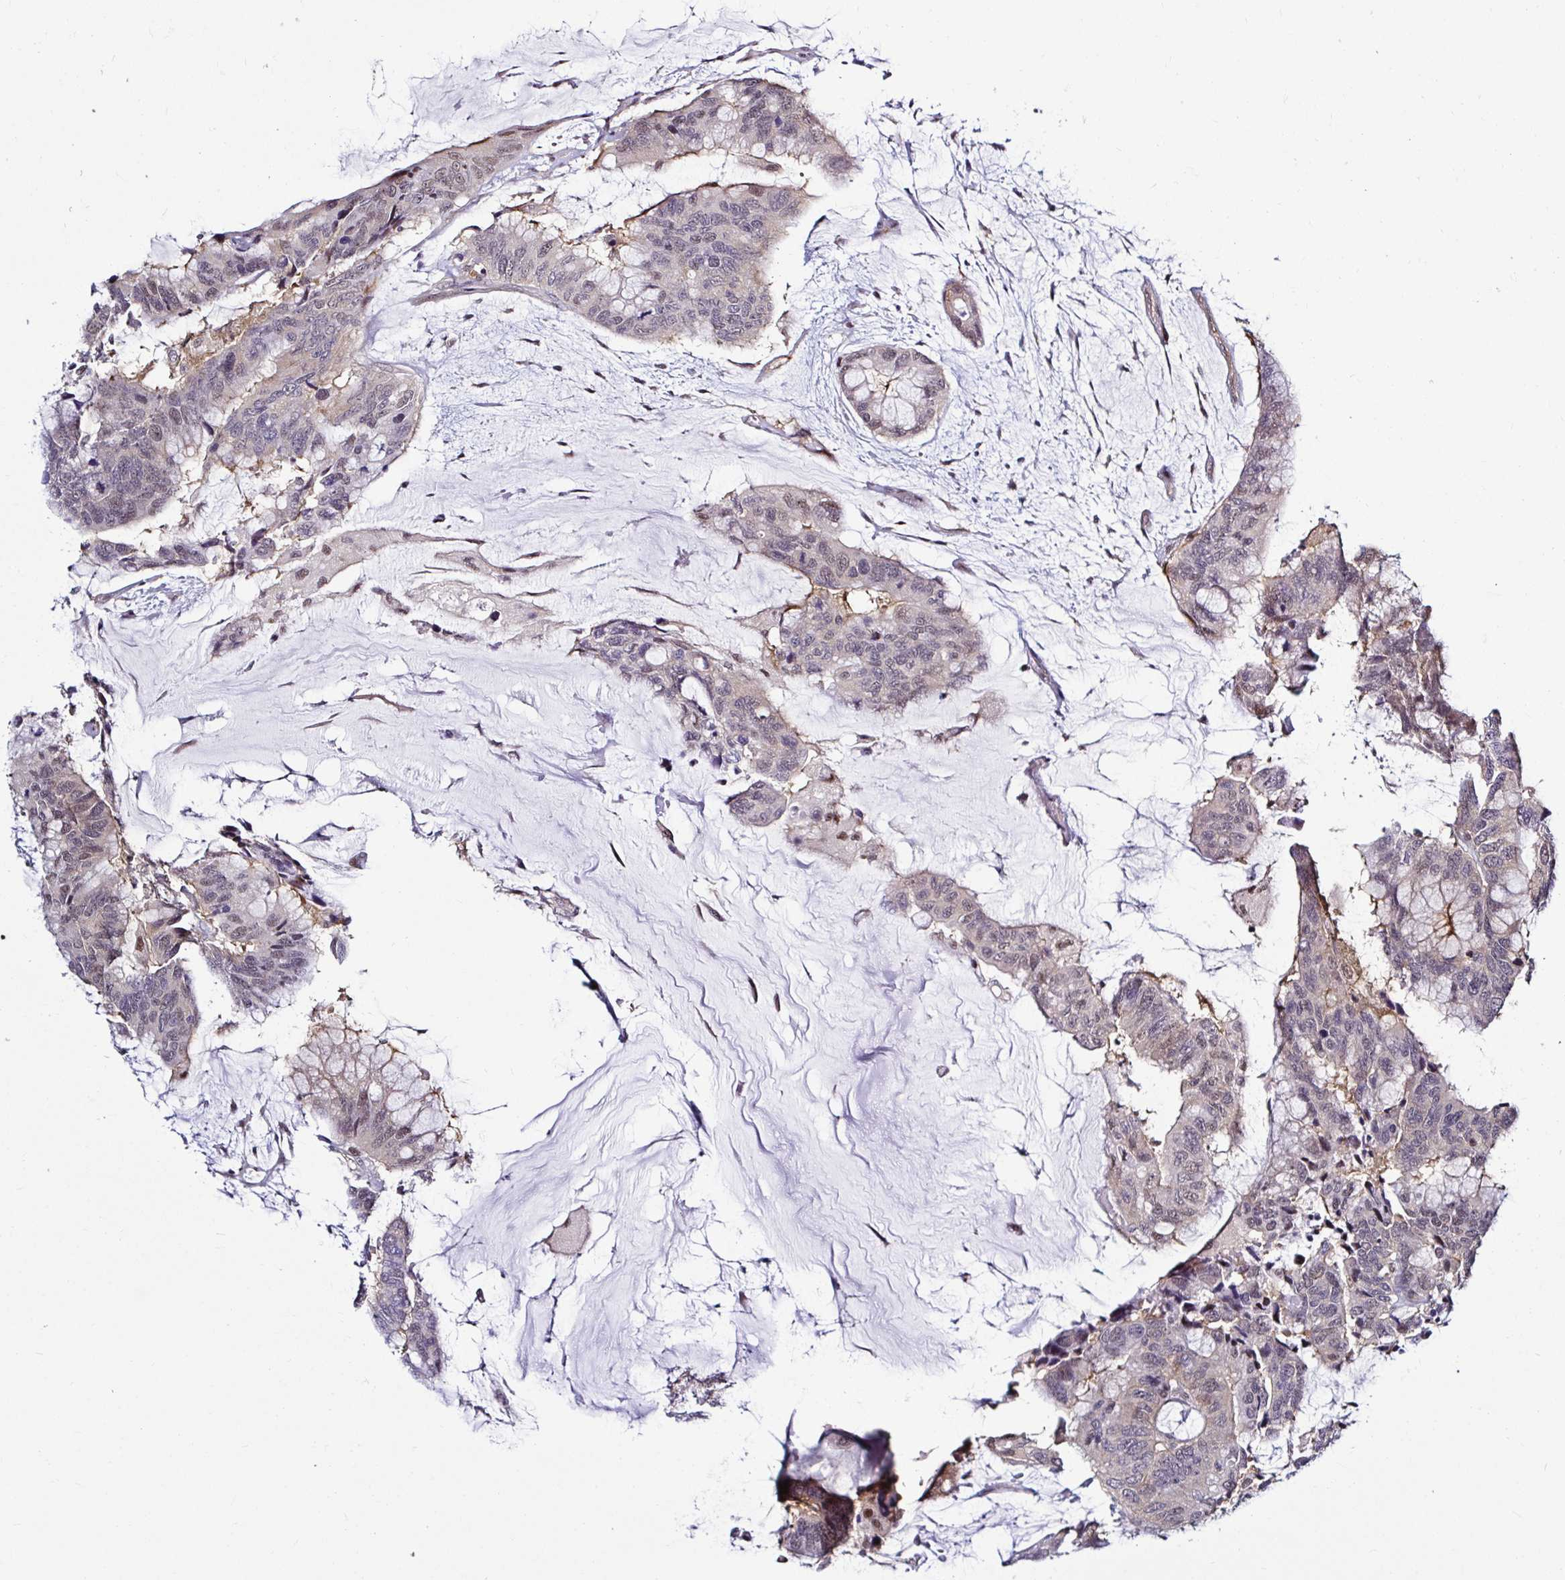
{"staining": {"intensity": "weak", "quantity": "<25%", "location": "nuclear"}, "tissue": "colorectal cancer", "cell_type": "Tumor cells", "image_type": "cancer", "snomed": [{"axis": "morphology", "description": "Adenocarcinoma, NOS"}, {"axis": "topography", "description": "Rectum"}], "caption": "Tumor cells show no significant protein positivity in colorectal adenocarcinoma.", "gene": "PSMD3", "patient": {"sex": "female", "age": 59}}